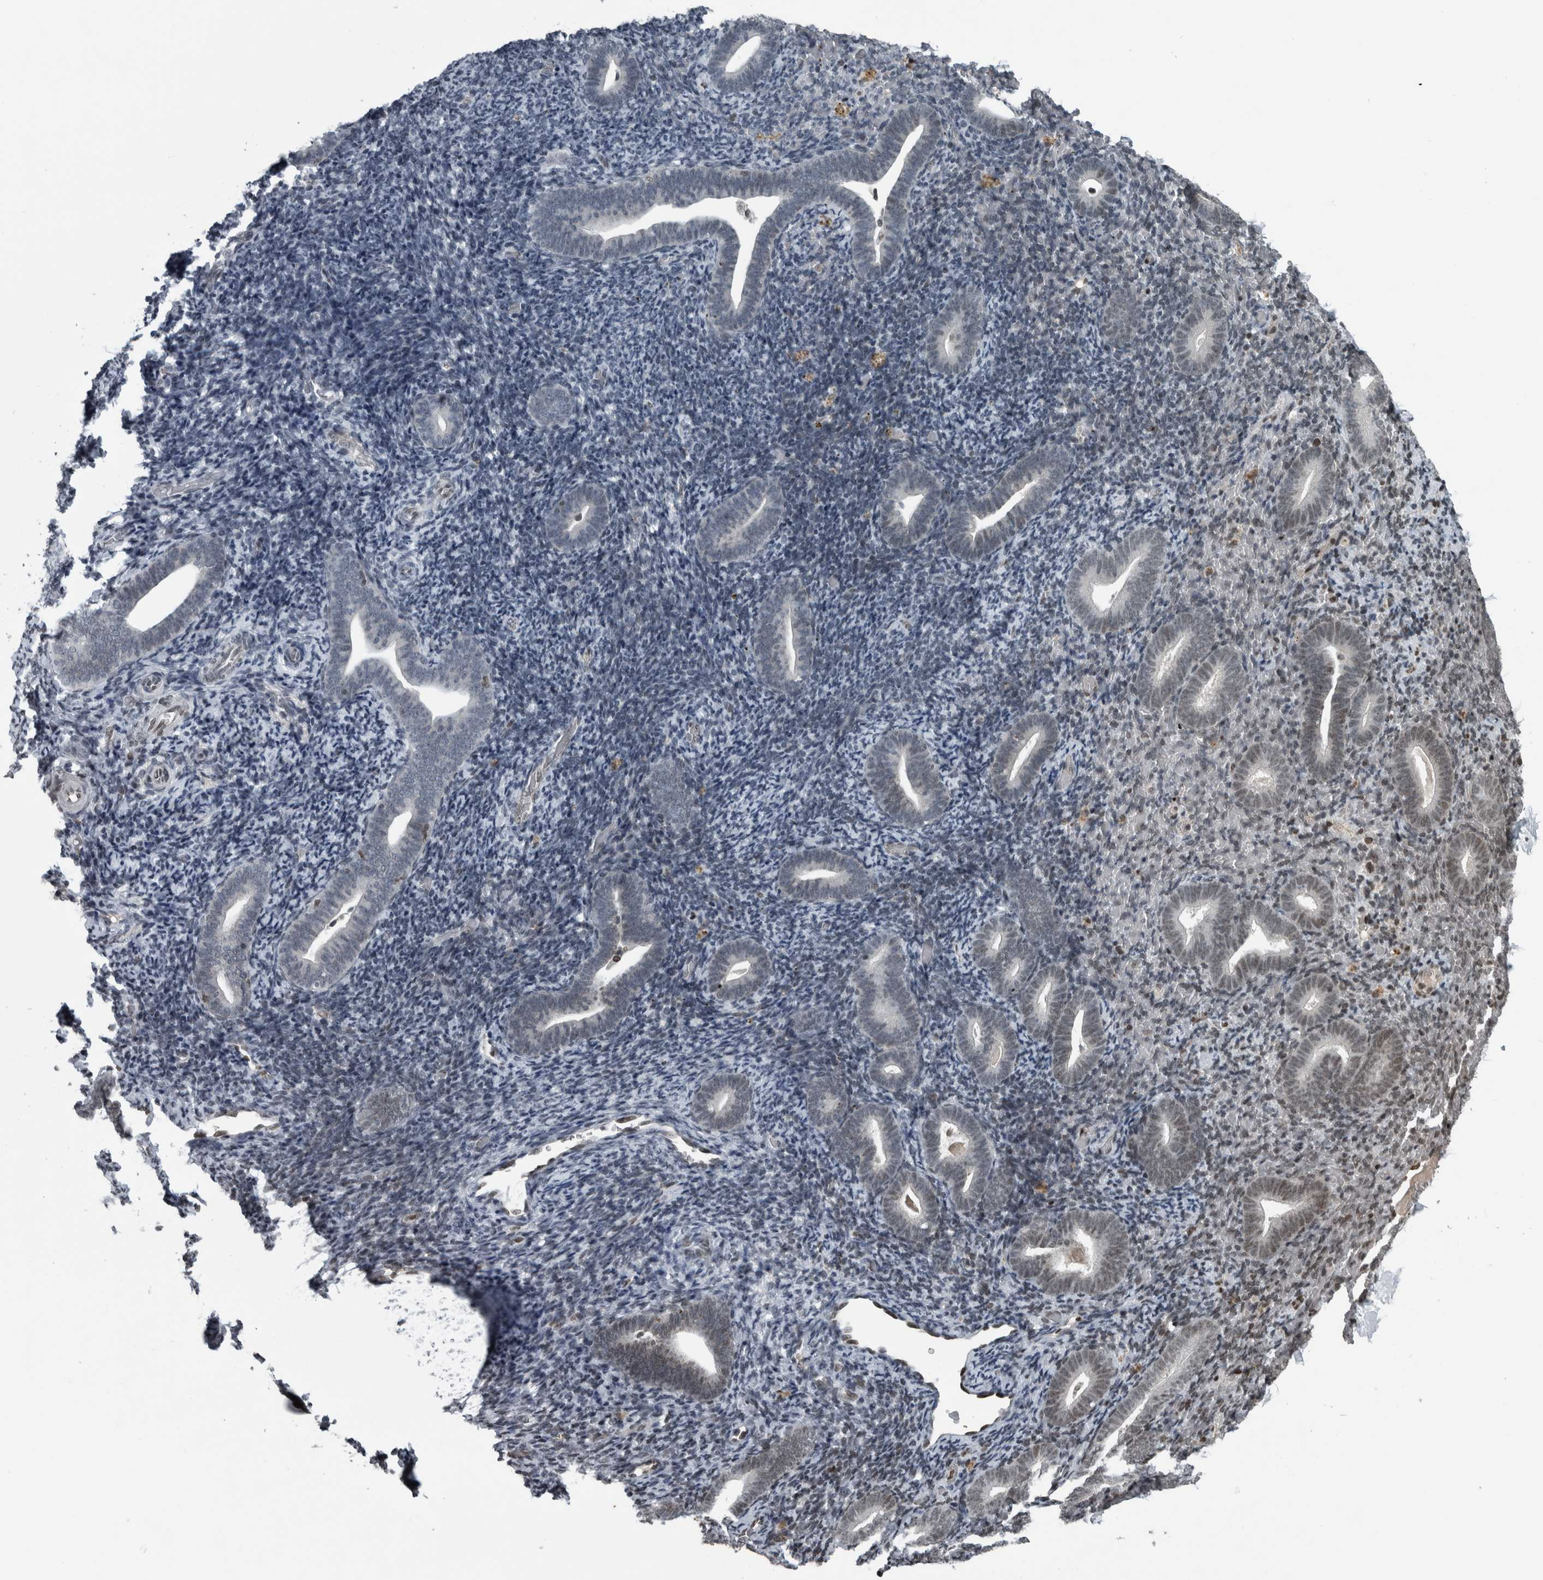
{"staining": {"intensity": "weak", "quantity": "25%-75%", "location": "nuclear"}, "tissue": "endometrium", "cell_type": "Cells in endometrial stroma", "image_type": "normal", "snomed": [{"axis": "morphology", "description": "Normal tissue, NOS"}, {"axis": "topography", "description": "Endometrium"}], "caption": "Human endometrium stained for a protein (brown) demonstrates weak nuclear positive staining in approximately 25%-75% of cells in endometrial stroma.", "gene": "UNC50", "patient": {"sex": "female", "age": 51}}